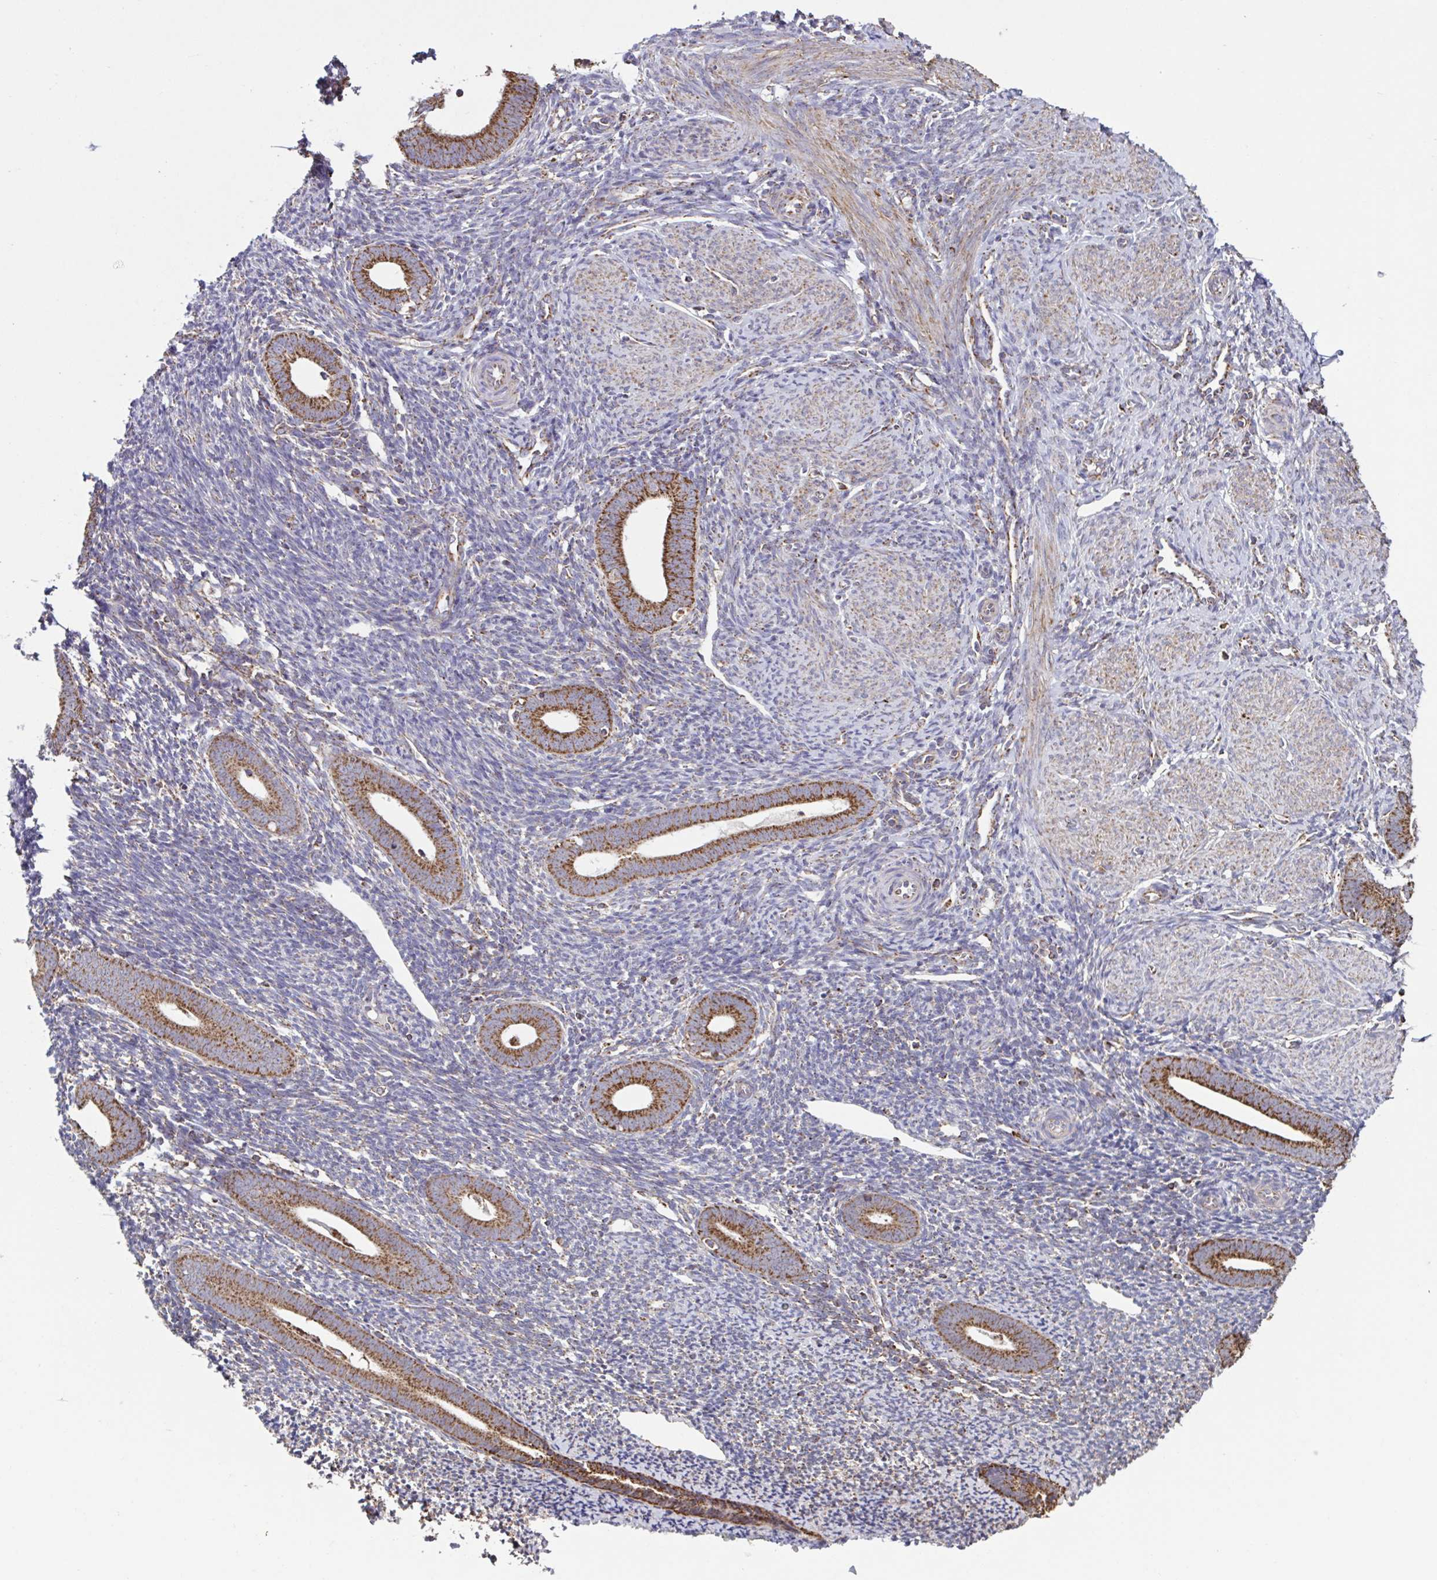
{"staining": {"intensity": "moderate", "quantity": "25%-75%", "location": "cytoplasmic/membranous"}, "tissue": "endometrium", "cell_type": "Cells in endometrial stroma", "image_type": "normal", "snomed": [{"axis": "morphology", "description": "Normal tissue, NOS"}, {"axis": "topography", "description": "Endometrium"}], "caption": "Immunohistochemical staining of normal human endometrium reveals 25%-75% levels of moderate cytoplasmic/membranous protein staining in approximately 25%-75% of cells in endometrial stroma. Nuclei are stained in blue.", "gene": "DIP2B", "patient": {"sex": "female", "age": 39}}